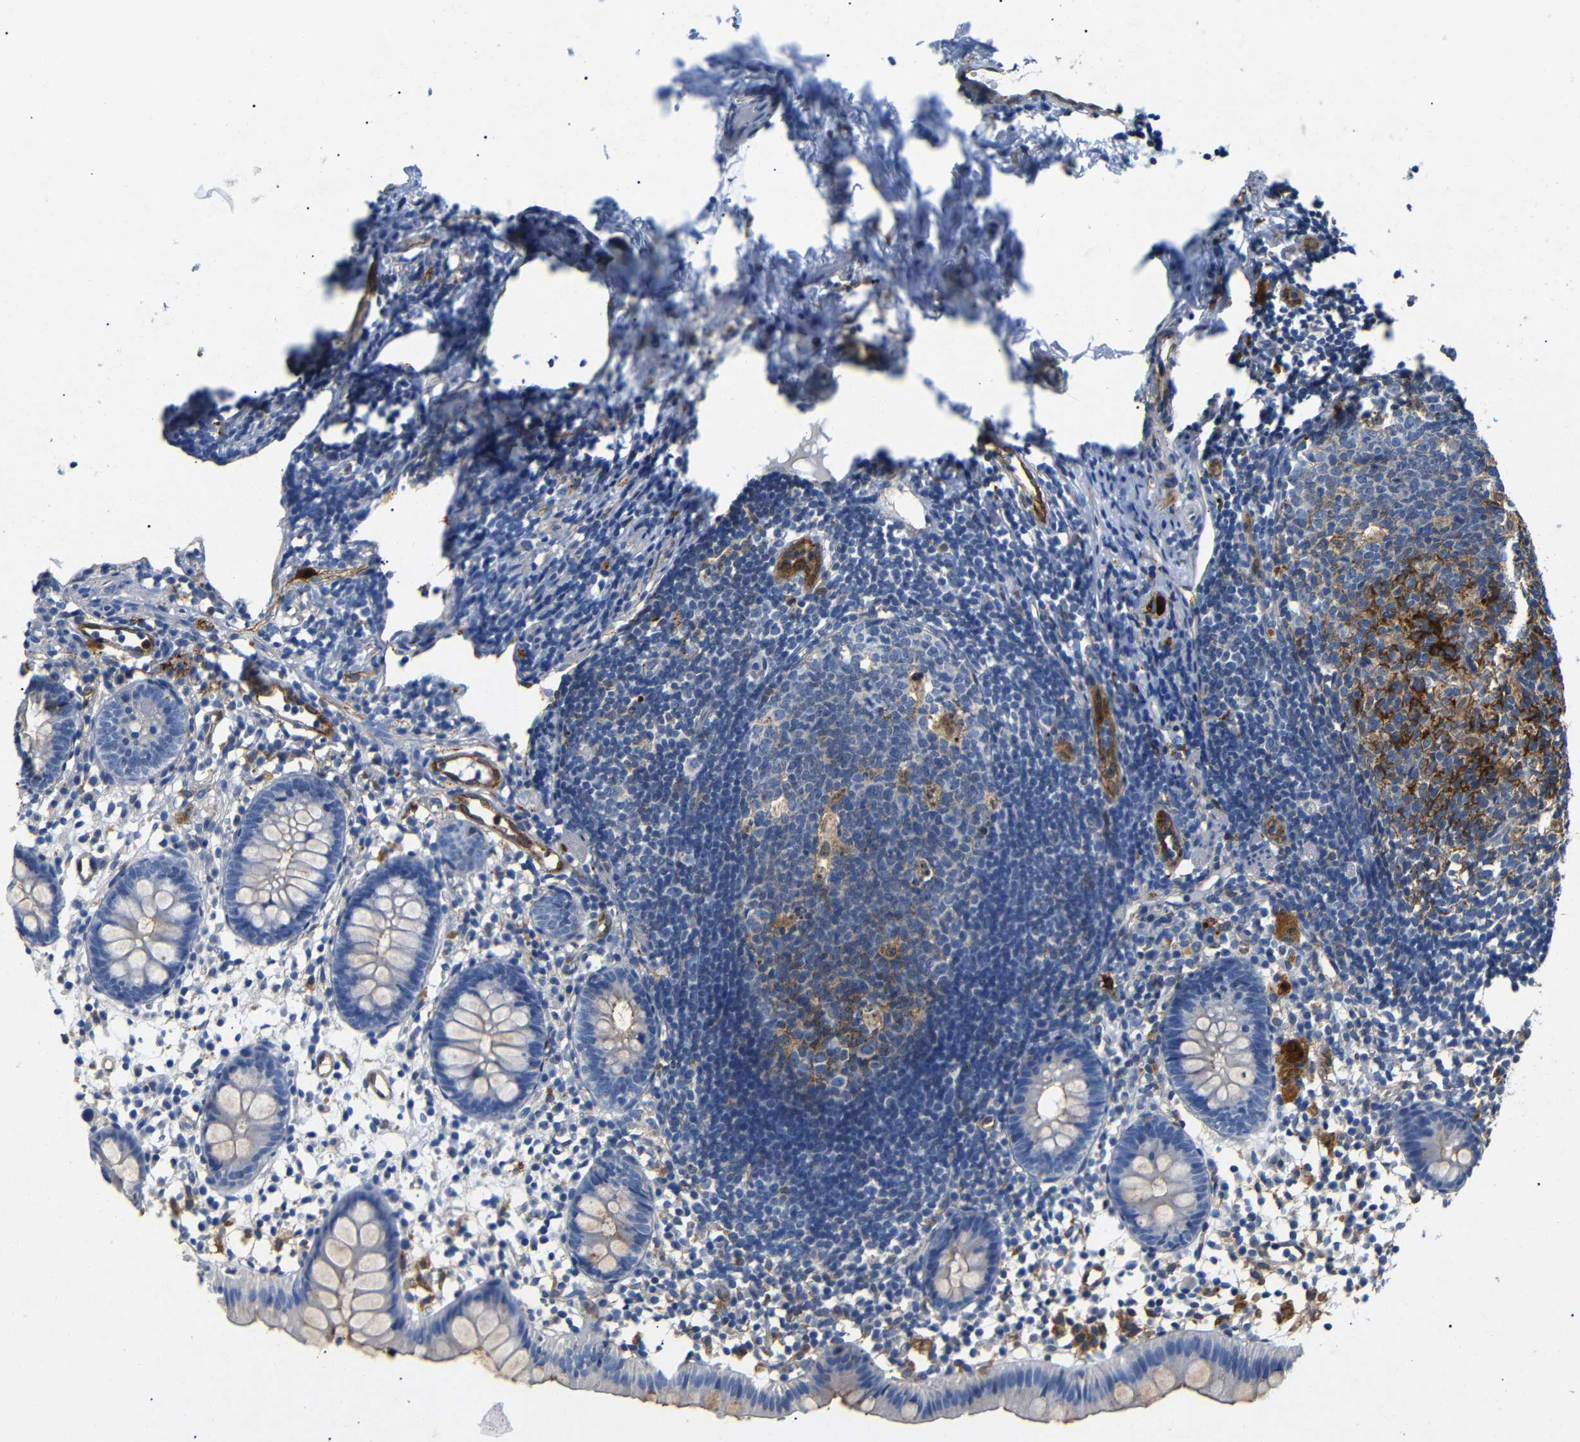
{"staining": {"intensity": "moderate", "quantity": "25%-75%", "location": "cytoplasmic/membranous"}, "tissue": "appendix", "cell_type": "Glandular cells", "image_type": "normal", "snomed": [{"axis": "morphology", "description": "Normal tissue, NOS"}, {"axis": "topography", "description": "Appendix"}], "caption": "Brown immunohistochemical staining in normal appendix shows moderate cytoplasmic/membranous positivity in approximately 25%-75% of glandular cells.", "gene": "SDCBP", "patient": {"sex": "female", "age": 20}}